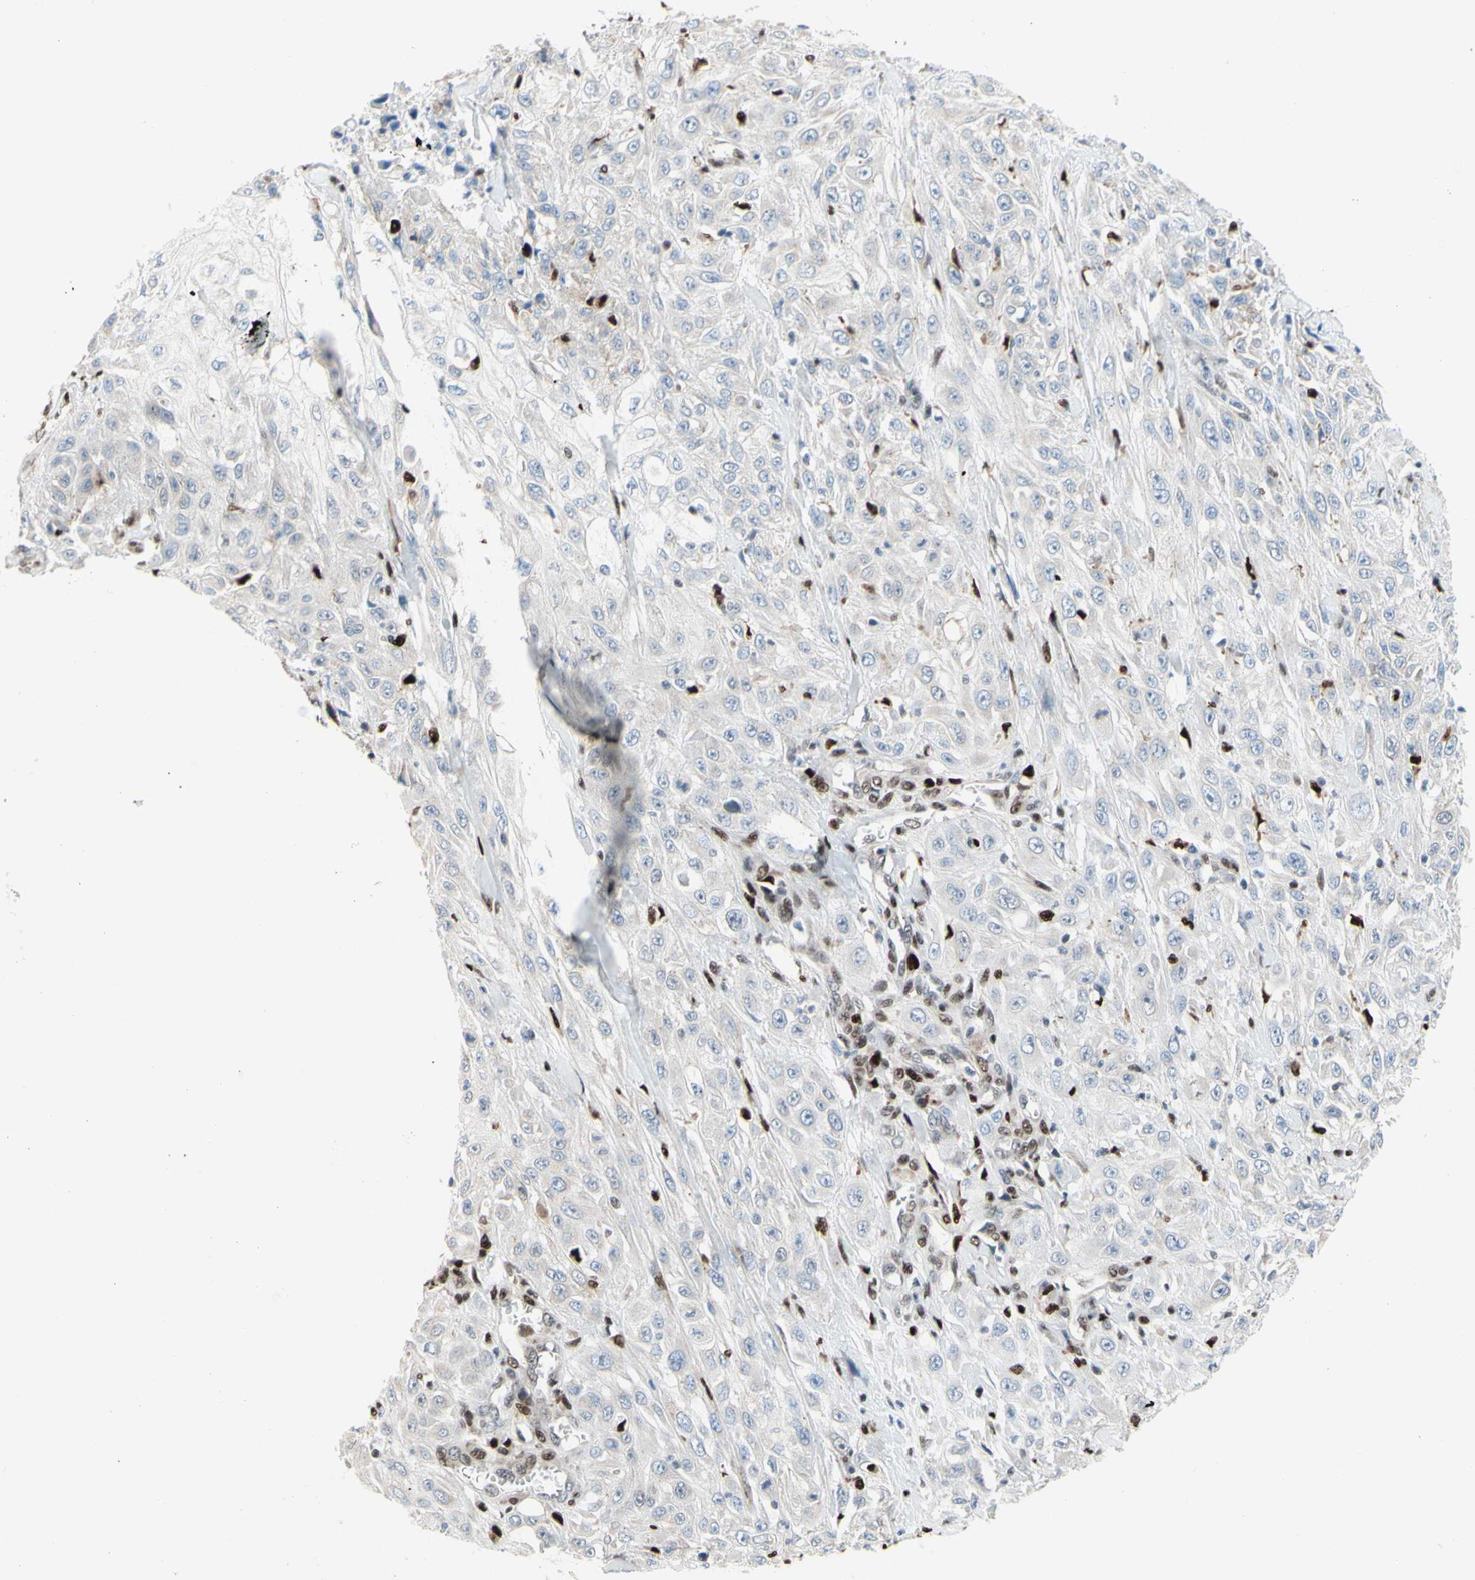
{"staining": {"intensity": "negative", "quantity": "none", "location": "none"}, "tissue": "skin cancer", "cell_type": "Tumor cells", "image_type": "cancer", "snomed": [{"axis": "morphology", "description": "Squamous cell carcinoma, NOS"}, {"axis": "morphology", "description": "Squamous cell carcinoma, metastatic, NOS"}, {"axis": "topography", "description": "Skin"}, {"axis": "topography", "description": "Lymph node"}], "caption": "This is an immunohistochemistry (IHC) image of squamous cell carcinoma (skin). There is no staining in tumor cells.", "gene": "EED", "patient": {"sex": "male", "age": 75}}